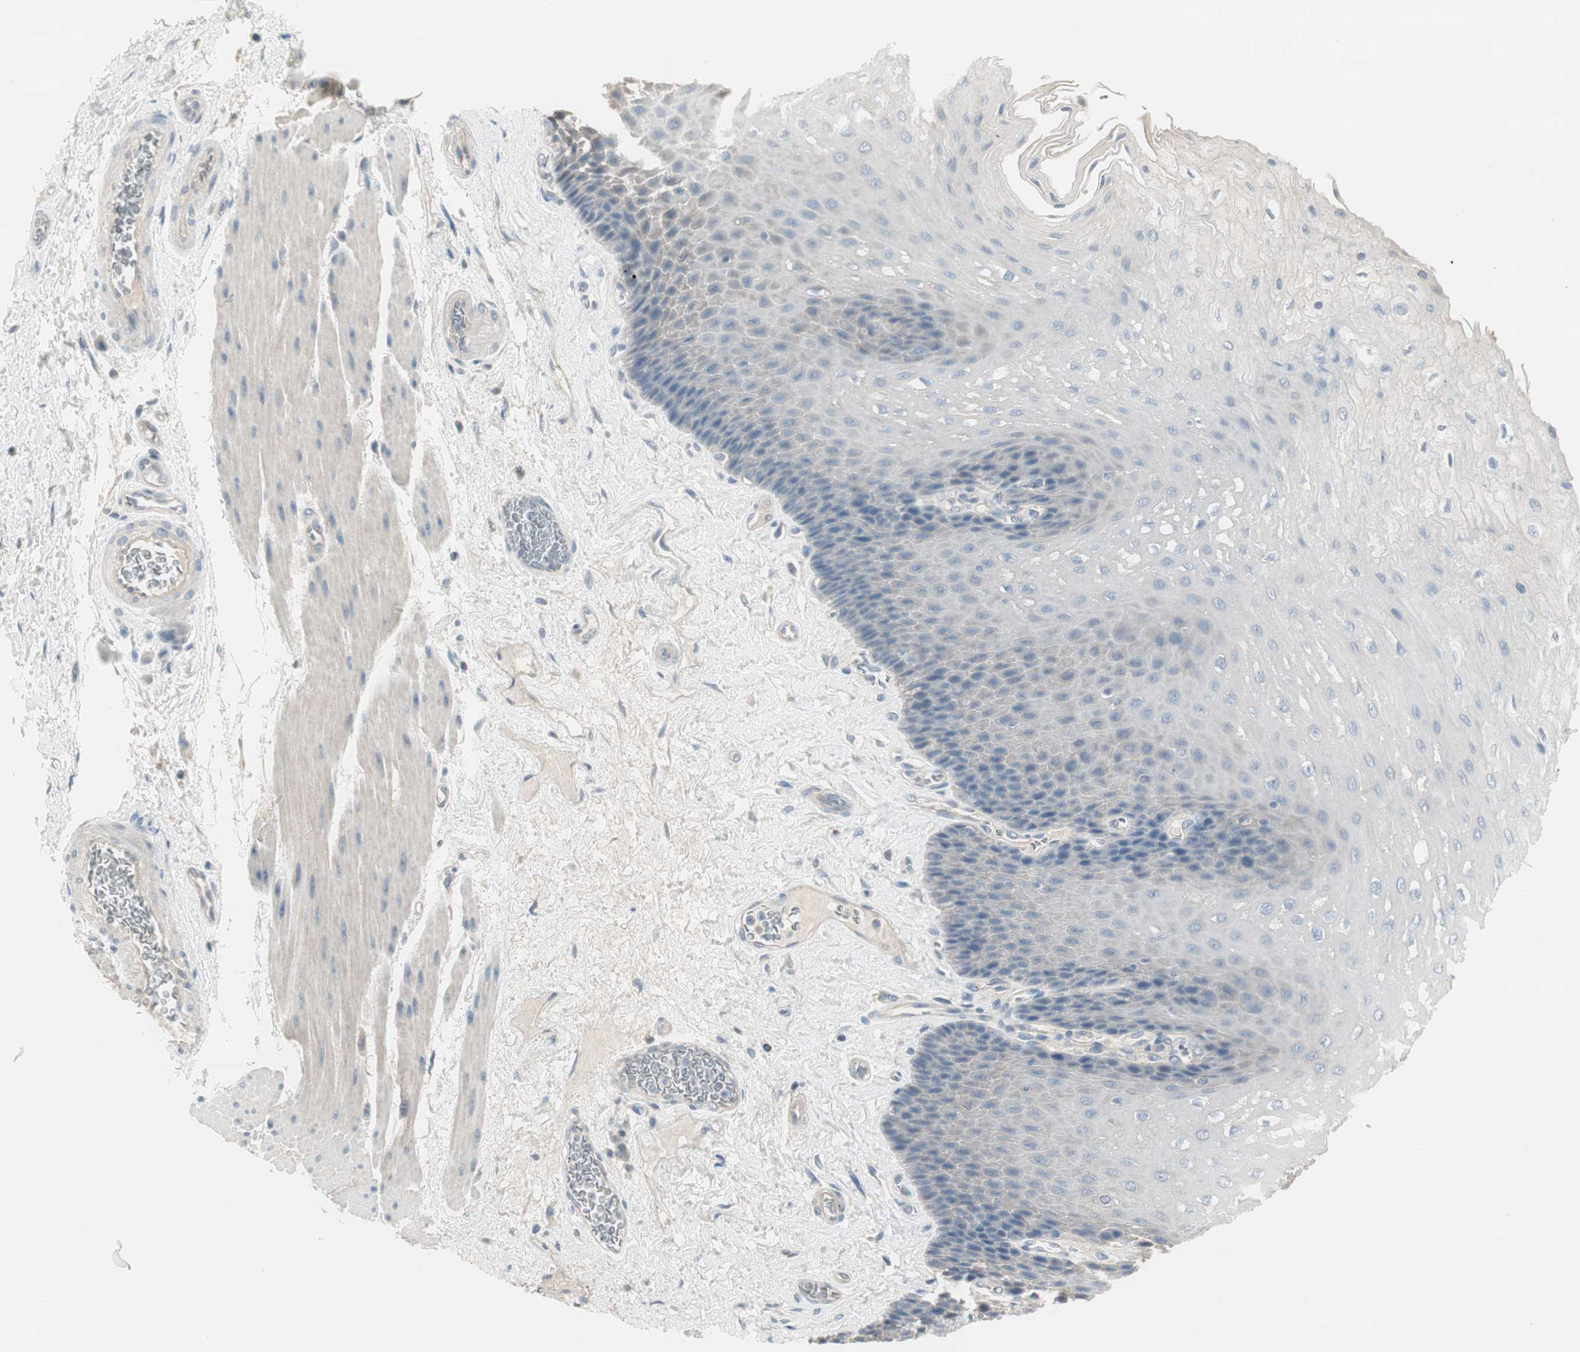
{"staining": {"intensity": "weak", "quantity": "<25%", "location": "cytoplasmic/membranous"}, "tissue": "esophagus", "cell_type": "Squamous epithelial cells", "image_type": "normal", "snomed": [{"axis": "morphology", "description": "Normal tissue, NOS"}, {"axis": "topography", "description": "Esophagus"}], "caption": "IHC of benign esophagus demonstrates no expression in squamous epithelial cells.", "gene": "EVA1A", "patient": {"sex": "female", "age": 72}}